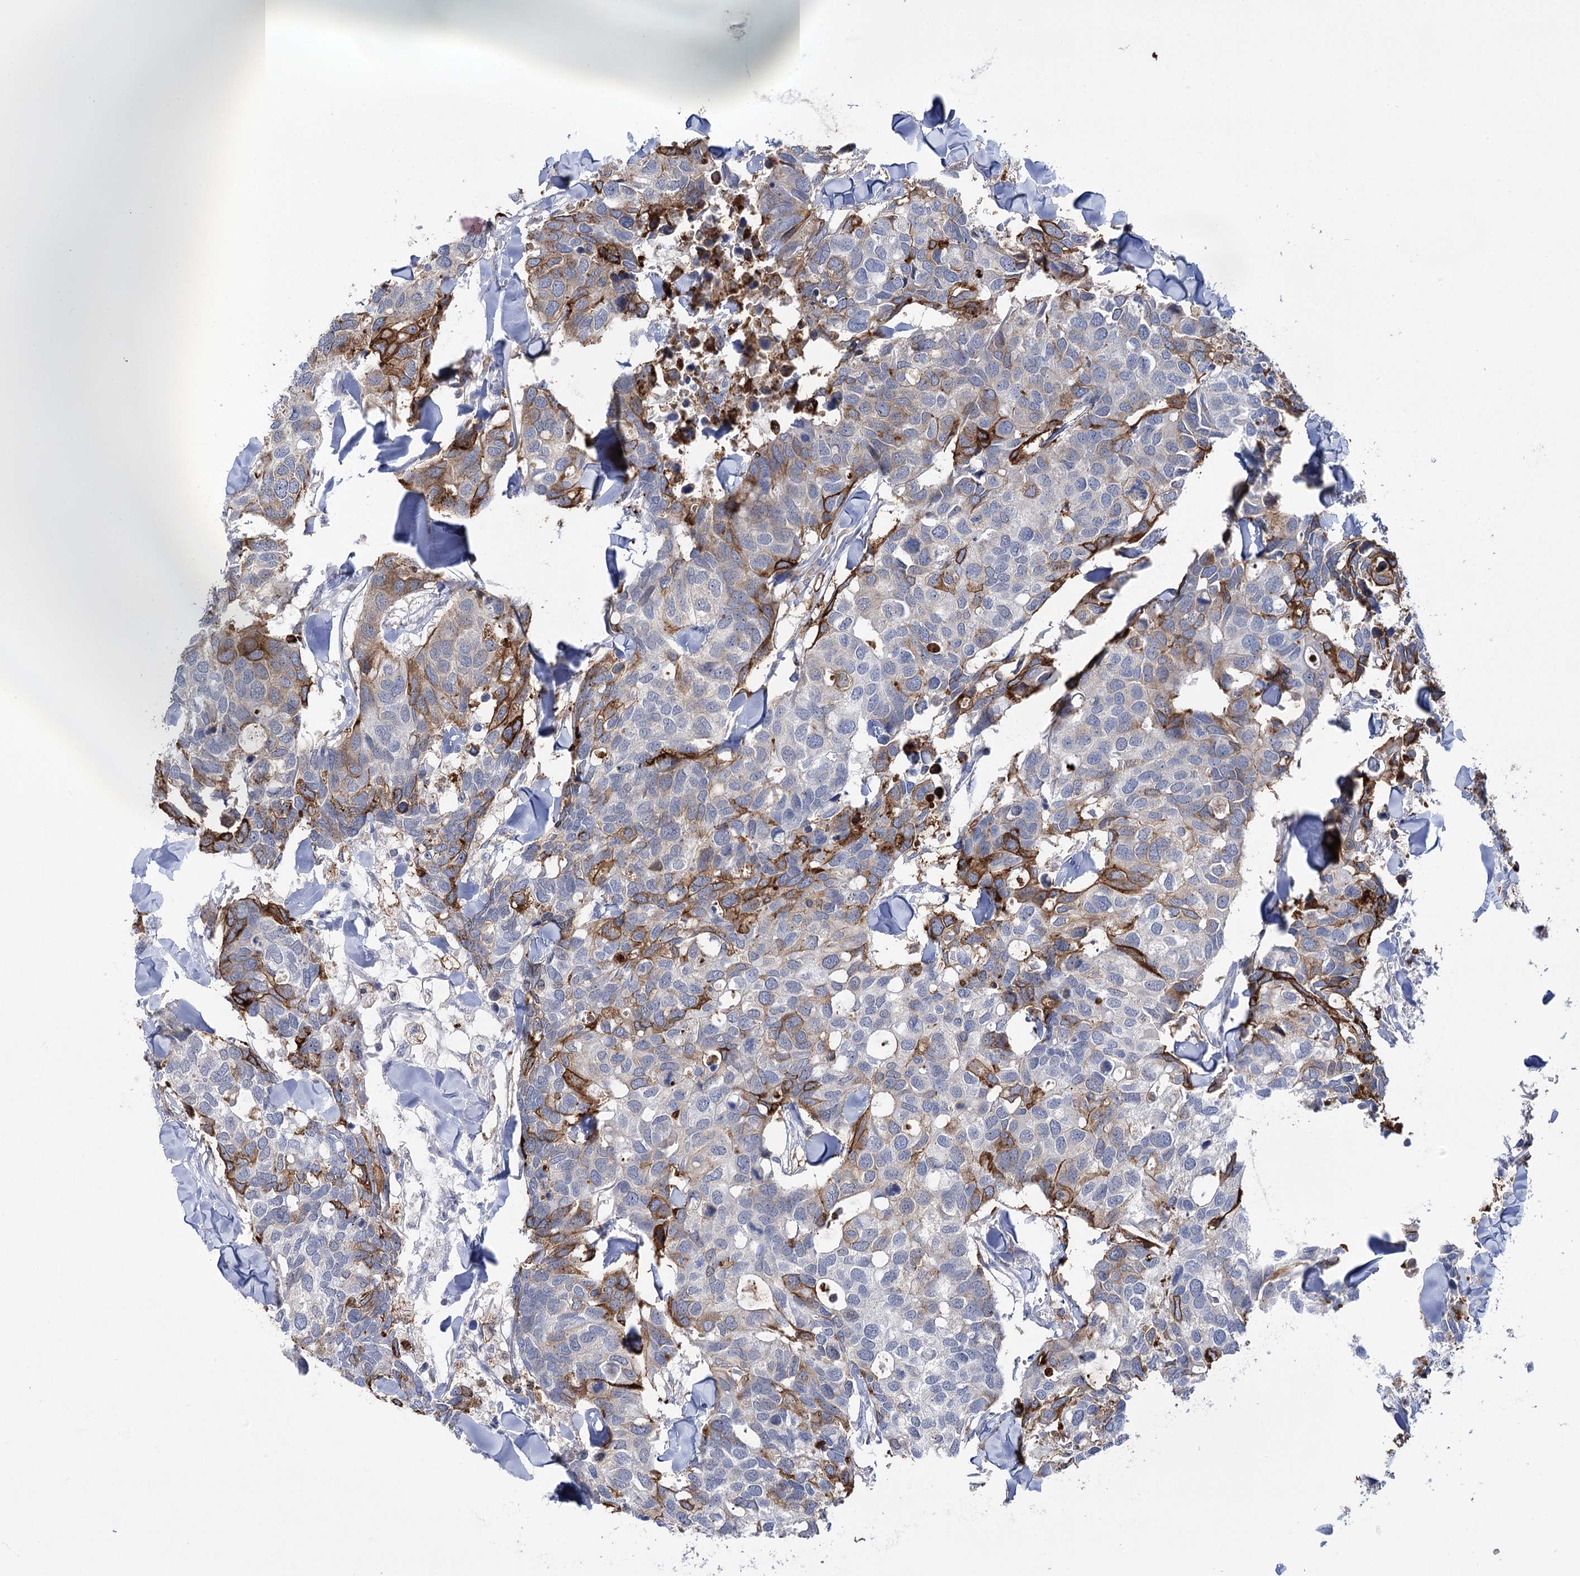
{"staining": {"intensity": "strong", "quantity": "<25%", "location": "cytoplasmic/membranous"}, "tissue": "breast cancer", "cell_type": "Tumor cells", "image_type": "cancer", "snomed": [{"axis": "morphology", "description": "Duct carcinoma"}, {"axis": "topography", "description": "Breast"}], "caption": "Breast cancer stained for a protein (brown) demonstrates strong cytoplasmic/membranous positive expression in about <25% of tumor cells.", "gene": "PIWIL4", "patient": {"sex": "female", "age": 83}}